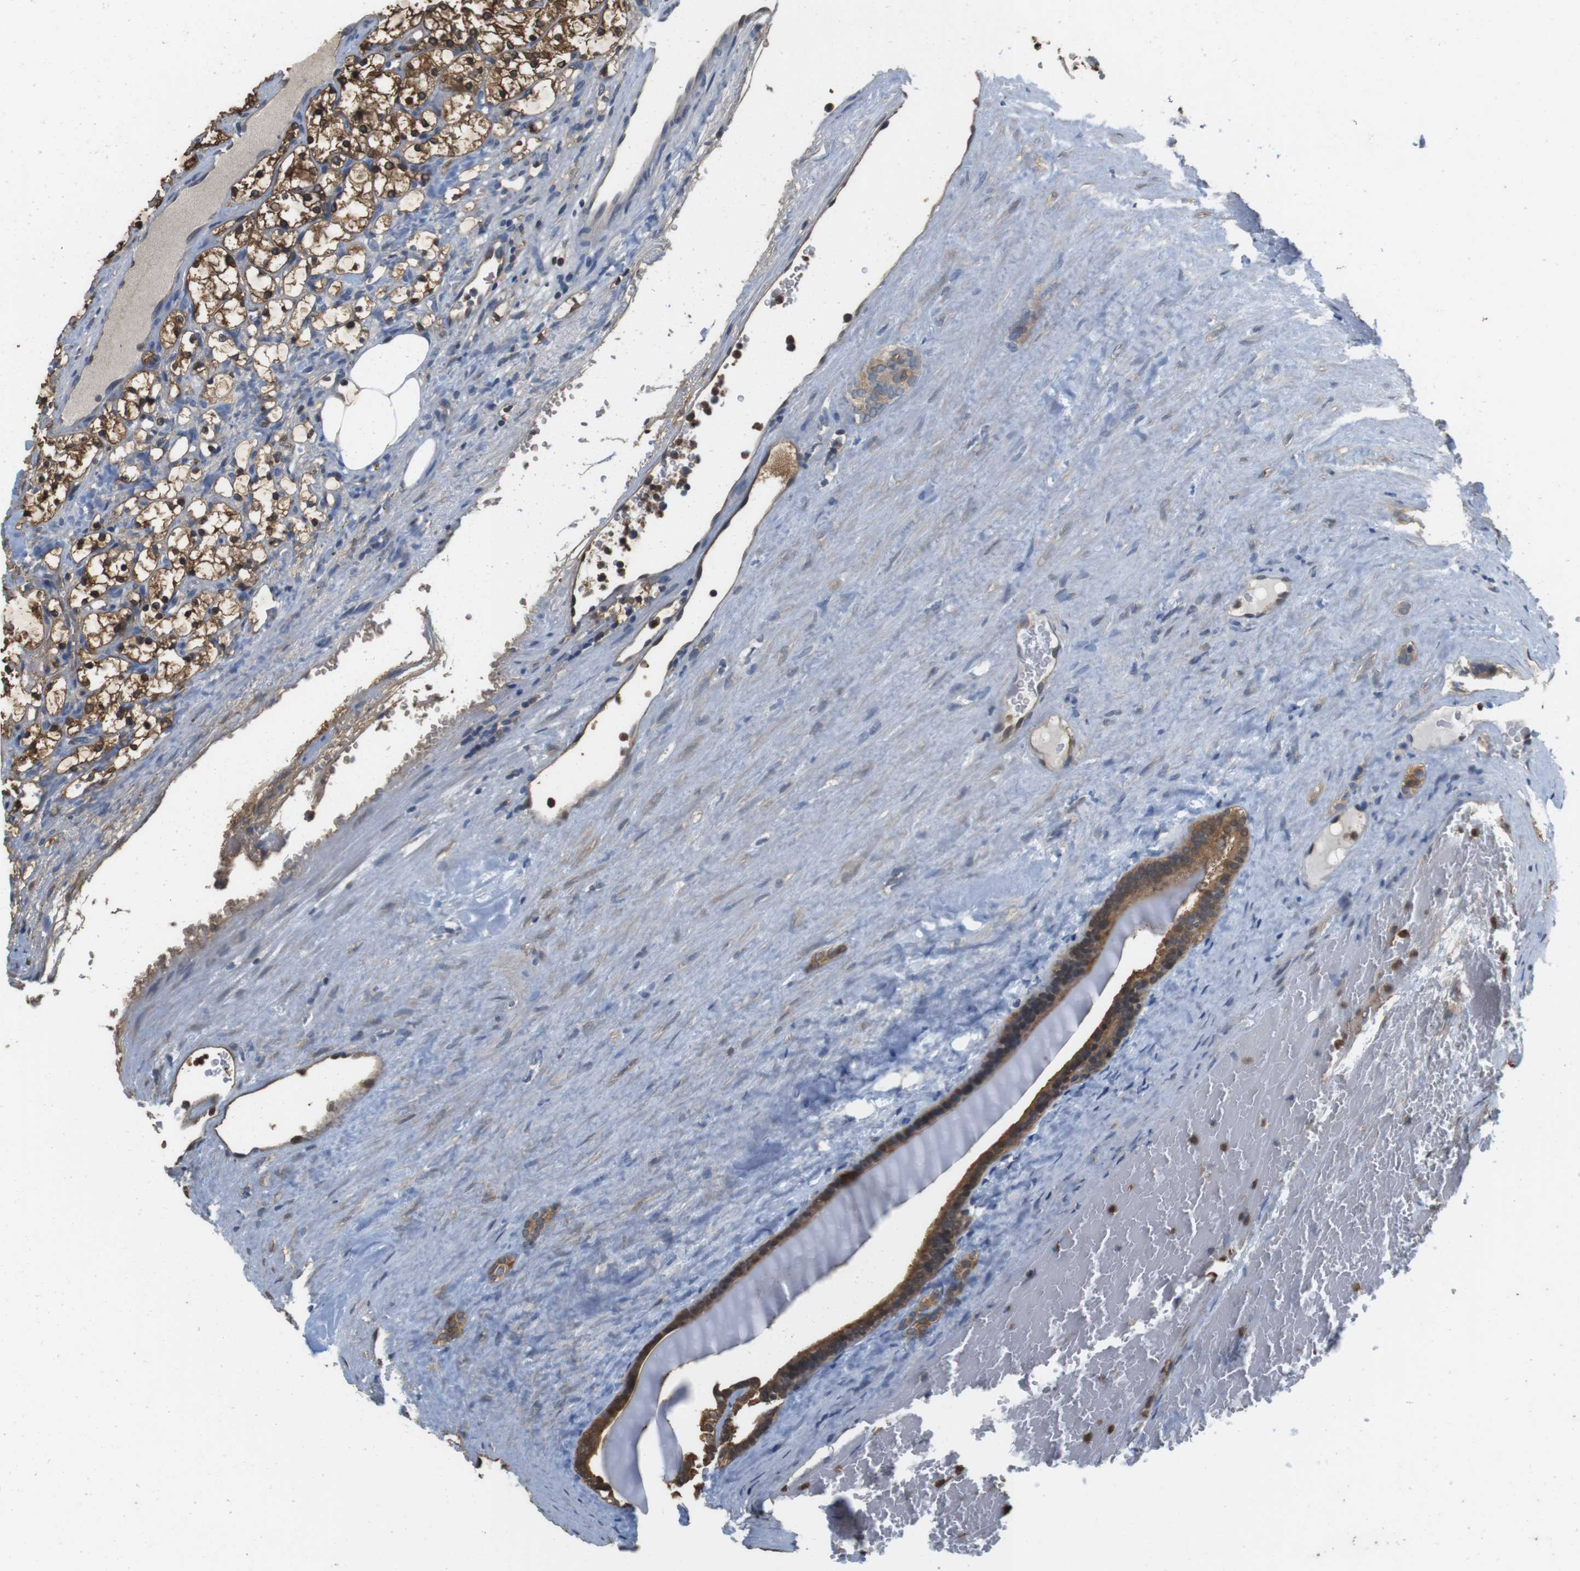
{"staining": {"intensity": "moderate", "quantity": ">75%", "location": "cytoplasmic/membranous,nuclear"}, "tissue": "renal cancer", "cell_type": "Tumor cells", "image_type": "cancer", "snomed": [{"axis": "morphology", "description": "Adenocarcinoma, NOS"}, {"axis": "topography", "description": "Kidney"}], "caption": "Approximately >75% of tumor cells in renal adenocarcinoma reveal moderate cytoplasmic/membranous and nuclear protein expression as visualized by brown immunohistochemical staining.", "gene": "LDHA", "patient": {"sex": "female", "age": 69}}